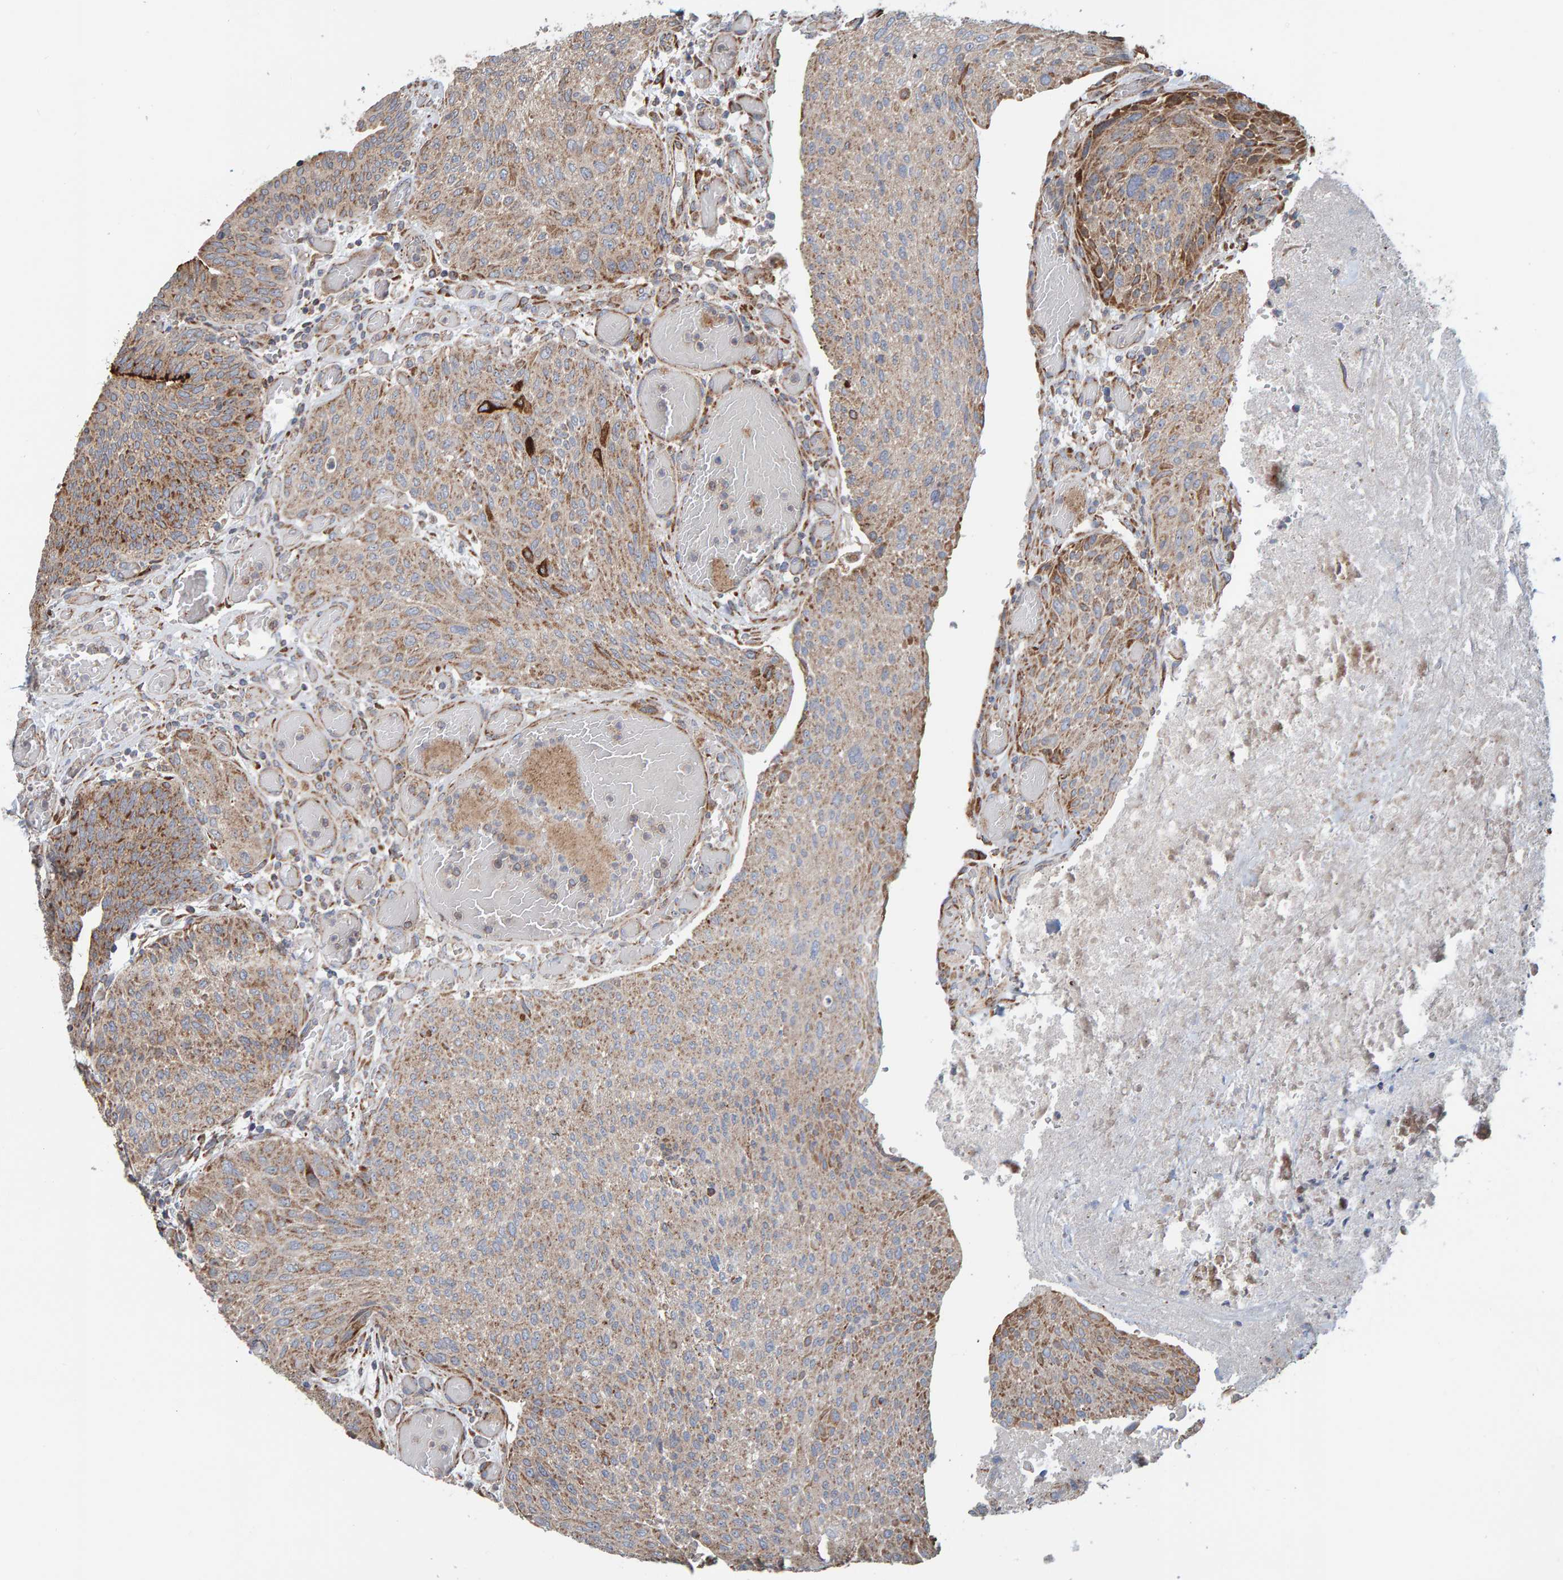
{"staining": {"intensity": "moderate", "quantity": "25%-75%", "location": "cytoplasmic/membranous"}, "tissue": "urothelial cancer", "cell_type": "Tumor cells", "image_type": "cancer", "snomed": [{"axis": "morphology", "description": "Urothelial carcinoma, Low grade"}, {"axis": "morphology", "description": "Urothelial carcinoma, High grade"}, {"axis": "topography", "description": "Urinary bladder"}], "caption": "Low-grade urothelial carcinoma stained with immunohistochemistry (IHC) demonstrates moderate cytoplasmic/membranous staining in about 25%-75% of tumor cells.", "gene": "MRPL45", "patient": {"sex": "male", "age": 35}}